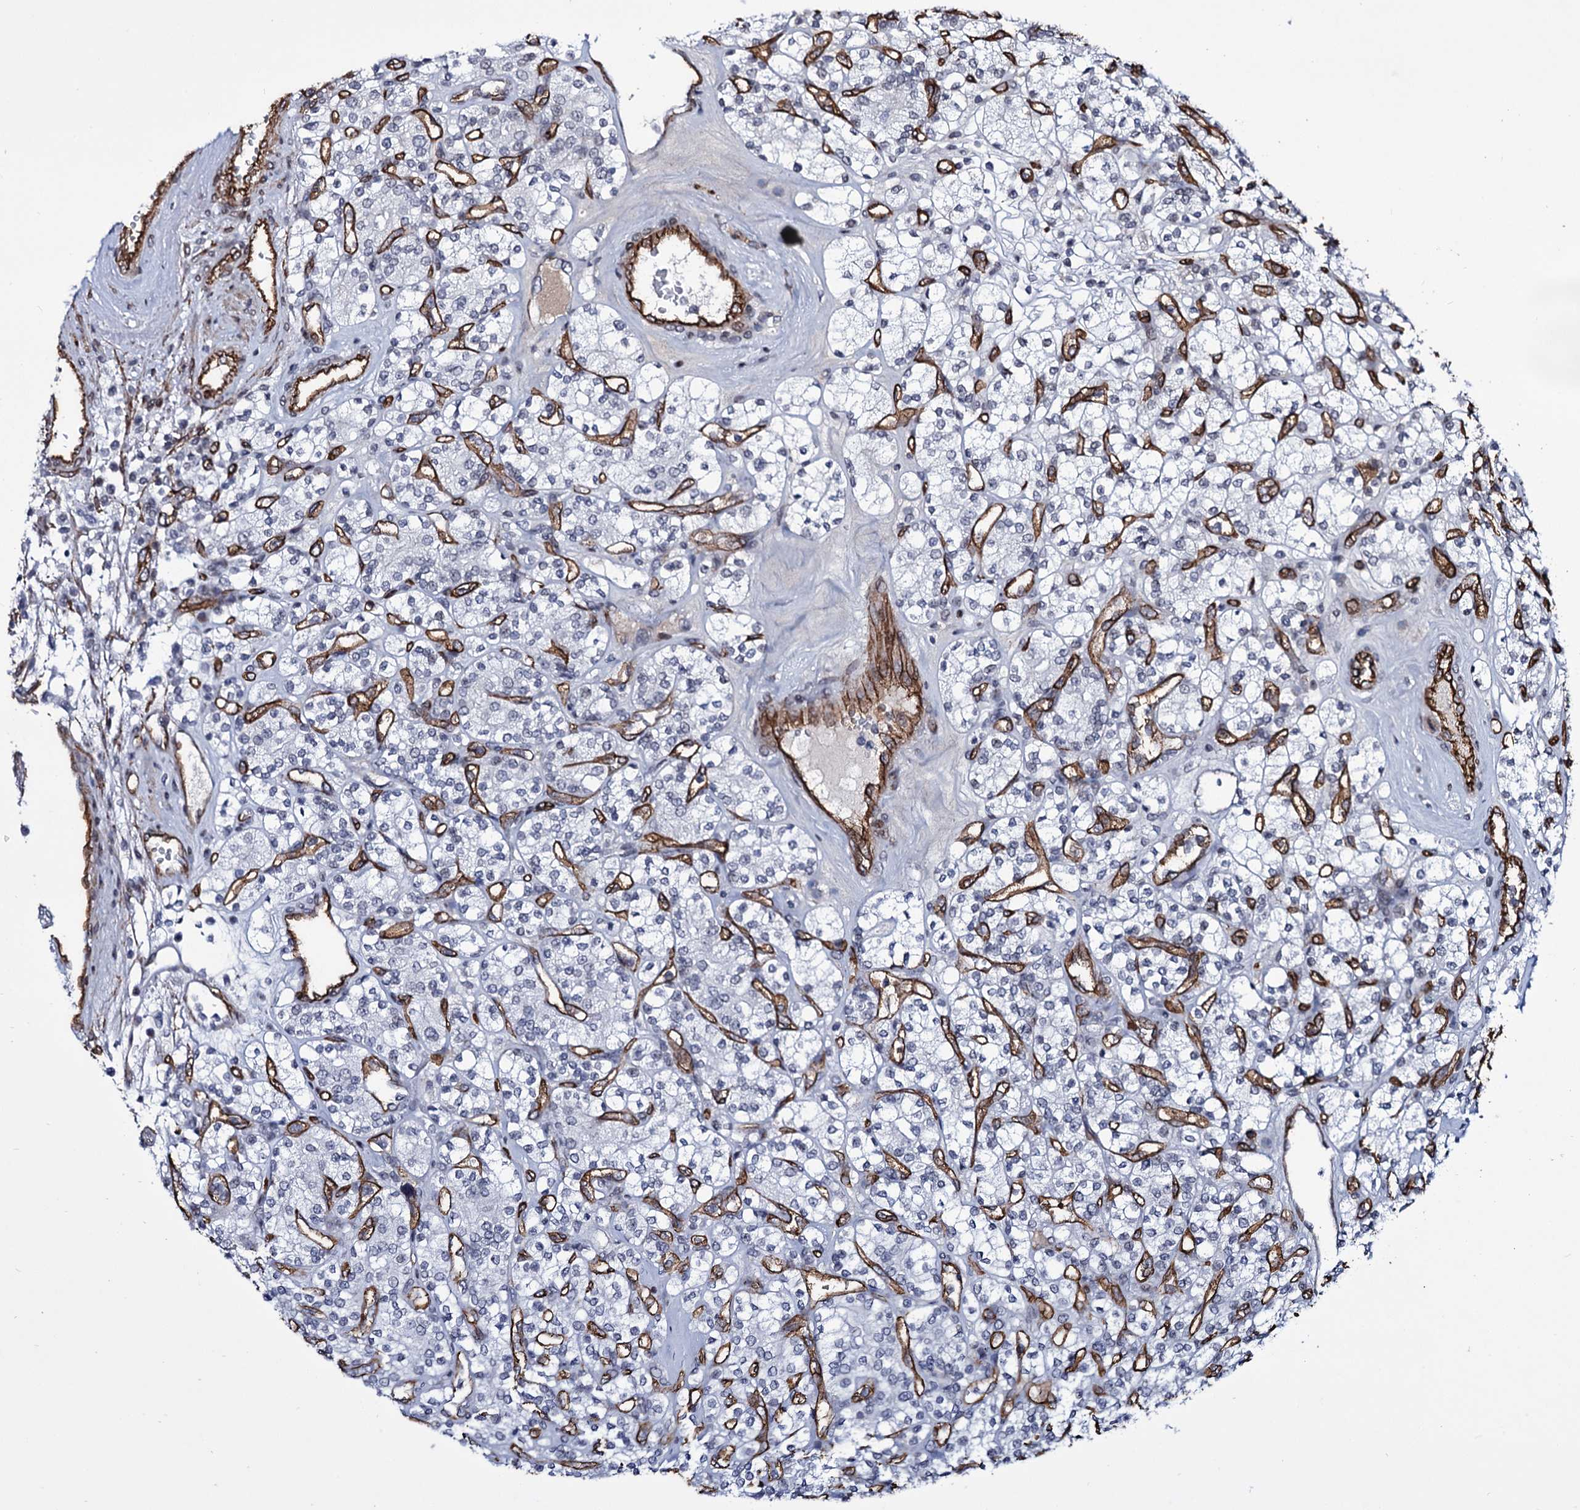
{"staining": {"intensity": "negative", "quantity": "none", "location": "none"}, "tissue": "renal cancer", "cell_type": "Tumor cells", "image_type": "cancer", "snomed": [{"axis": "morphology", "description": "Adenocarcinoma, NOS"}, {"axis": "topography", "description": "Kidney"}], "caption": "This is an IHC photomicrograph of adenocarcinoma (renal). There is no expression in tumor cells.", "gene": "ZC3H12C", "patient": {"sex": "male", "age": 77}}